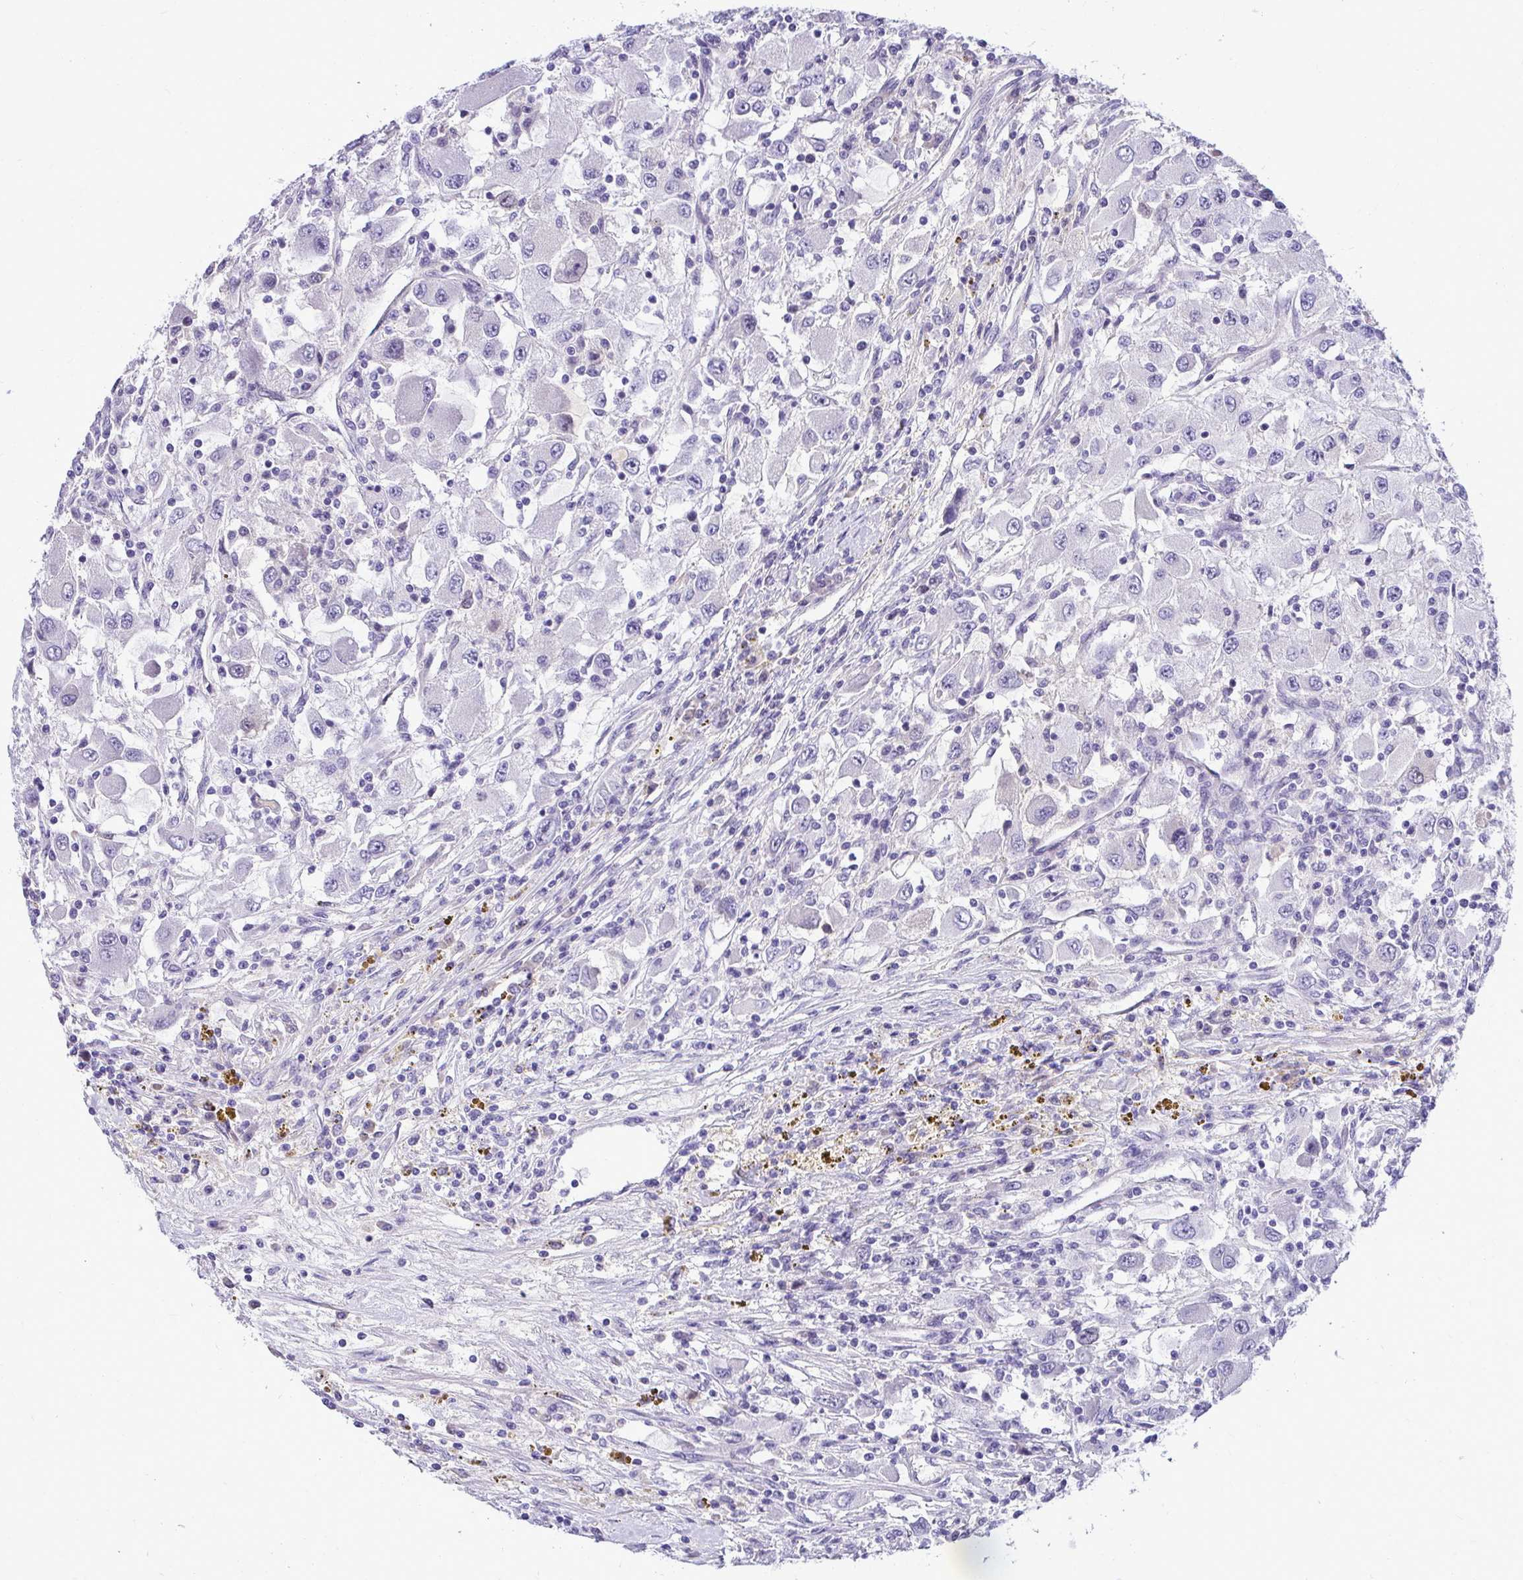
{"staining": {"intensity": "negative", "quantity": "none", "location": "none"}, "tissue": "renal cancer", "cell_type": "Tumor cells", "image_type": "cancer", "snomed": [{"axis": "morphology", "description": "Adenocarcinoma, NOS"}, {"axis": "topography", "description": "Kidney"}], "caption": "DAB immunohistochemical staining of renal adenocarcinoma demonstrates no significant staining in tumor cells.", "gene": "CDC20", "patient": {"sex": "female", "age": 67}}